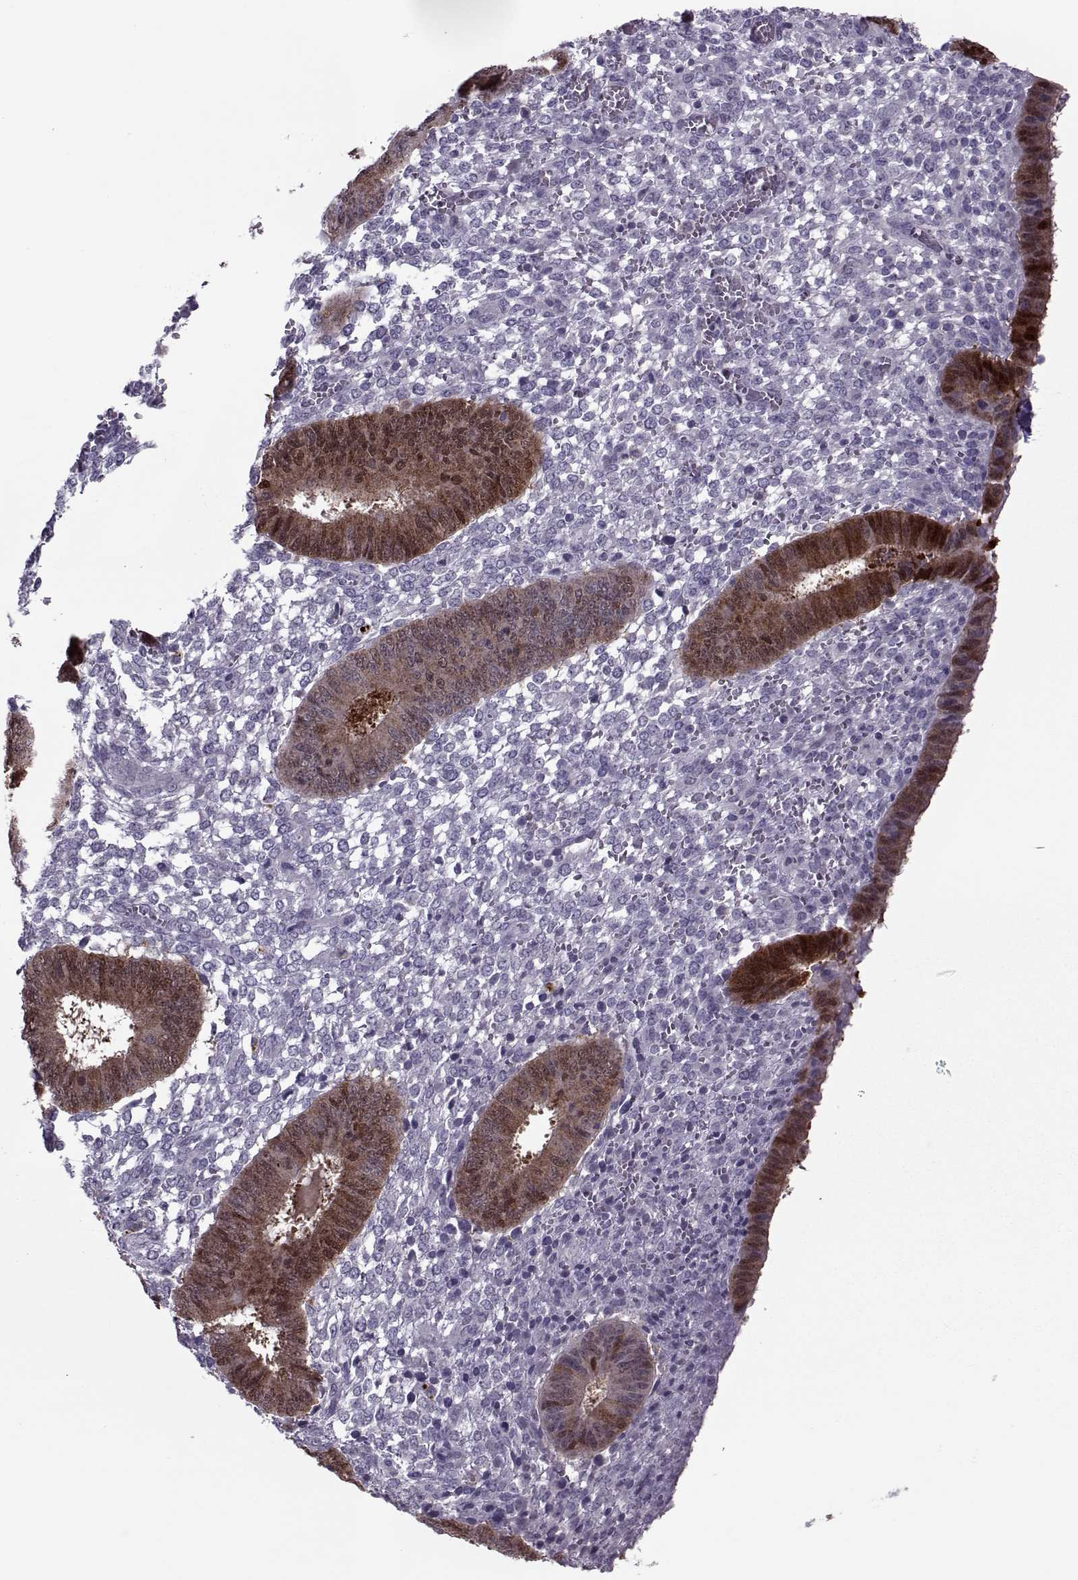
{"staining": {"intensity": "negative", "quantity": "none", "location": "none"}, "tissue": "endometrium", "cell_type": "Cells in endometrial stroma", "image_type": "normal", "snomed": [{"axis": "morphology", "description": "Normal tissue, NOS"}, {"axis": "topography", "description": "Endometrium"}], "caption": "This is a histopathology image of IHC staining of benign endometrium, which shows no positivity in cells in endometrial stroma.", "gene": "ASRGL1", "patient": {"sex": "female", "age": 42}}